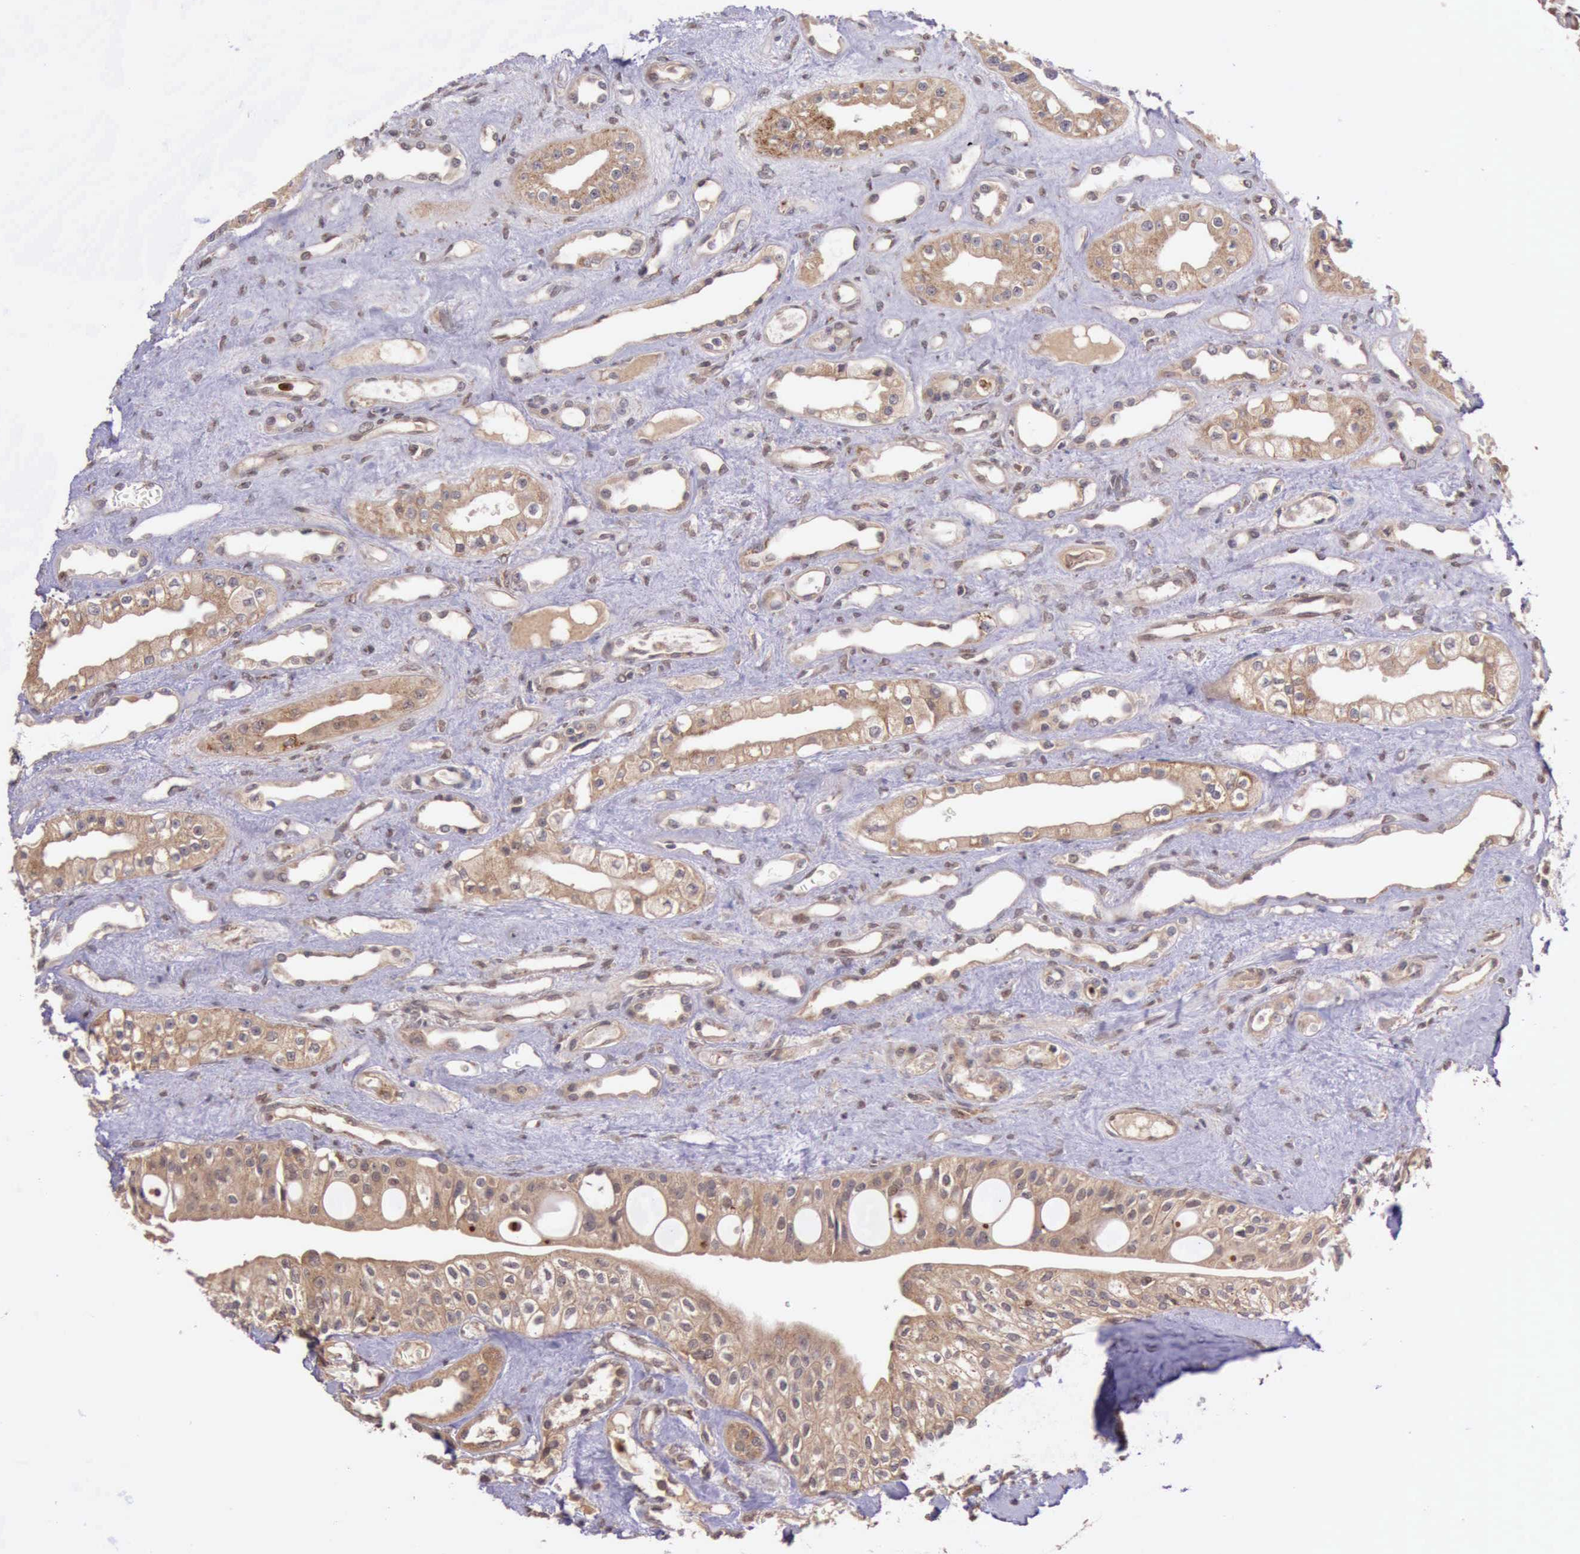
{"staining": {"intensity": "moderate", "quantity": ">75%", "location": "cytoplasmic/membranous"}, "tissue": "urinary bladder", "cell_type": "Urothelial cells", "image_type": "normal", "snomed": [{"axis": "morphology", "description": "Normal tissue, NOS"}, {"axis": "topography", "description": "Kidney"}, {"axis": "topography", "description": "Urinary bladder"}], "caption": "Immunohistochemical staining of unremarkable urinary bladder shows moderate cytoplasmic/membranous protein expression in about >75% of urothelial cells.", "gene": "ARMCX3", "patient": {"sex": "male", "age": 67}}